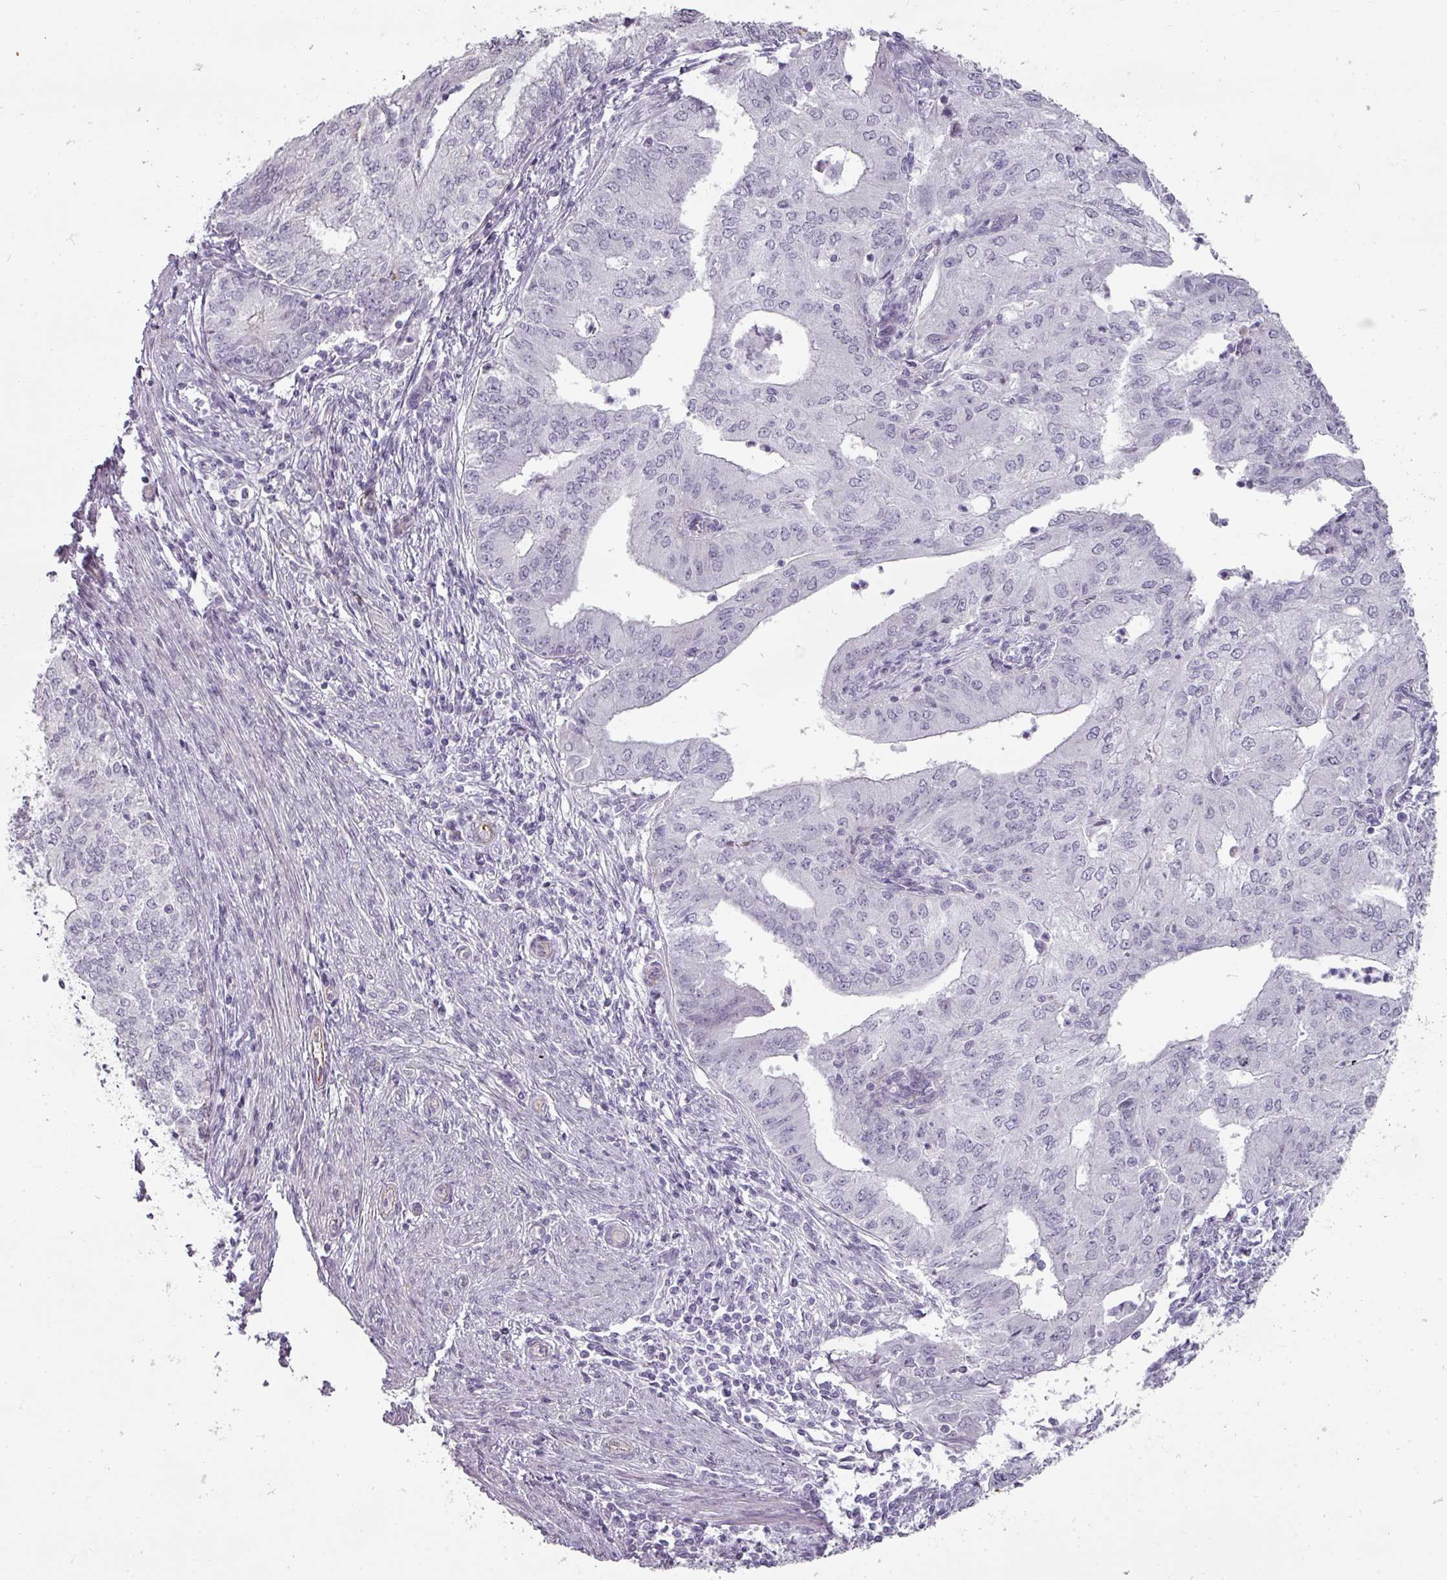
{"staining": {"intensity": "negative", "quantity": "none", "location": "none"}, "tissue": "endometrial cancer", "cell_type": "Tumor cells", "image_type": "cancer", "snomed": [{"axis": "morphology", "description": "Adenocarcinoma, NOS"}, {"axis": "topography", "description": "Endometrium"}], "caption": "Immunohistochemical staining of human adenocarcinoma (endometrial) demonstrates no significant expression in tumor cells.", "gene": "CHRDL1", "patient": {"sex": "female", "age": 50}}